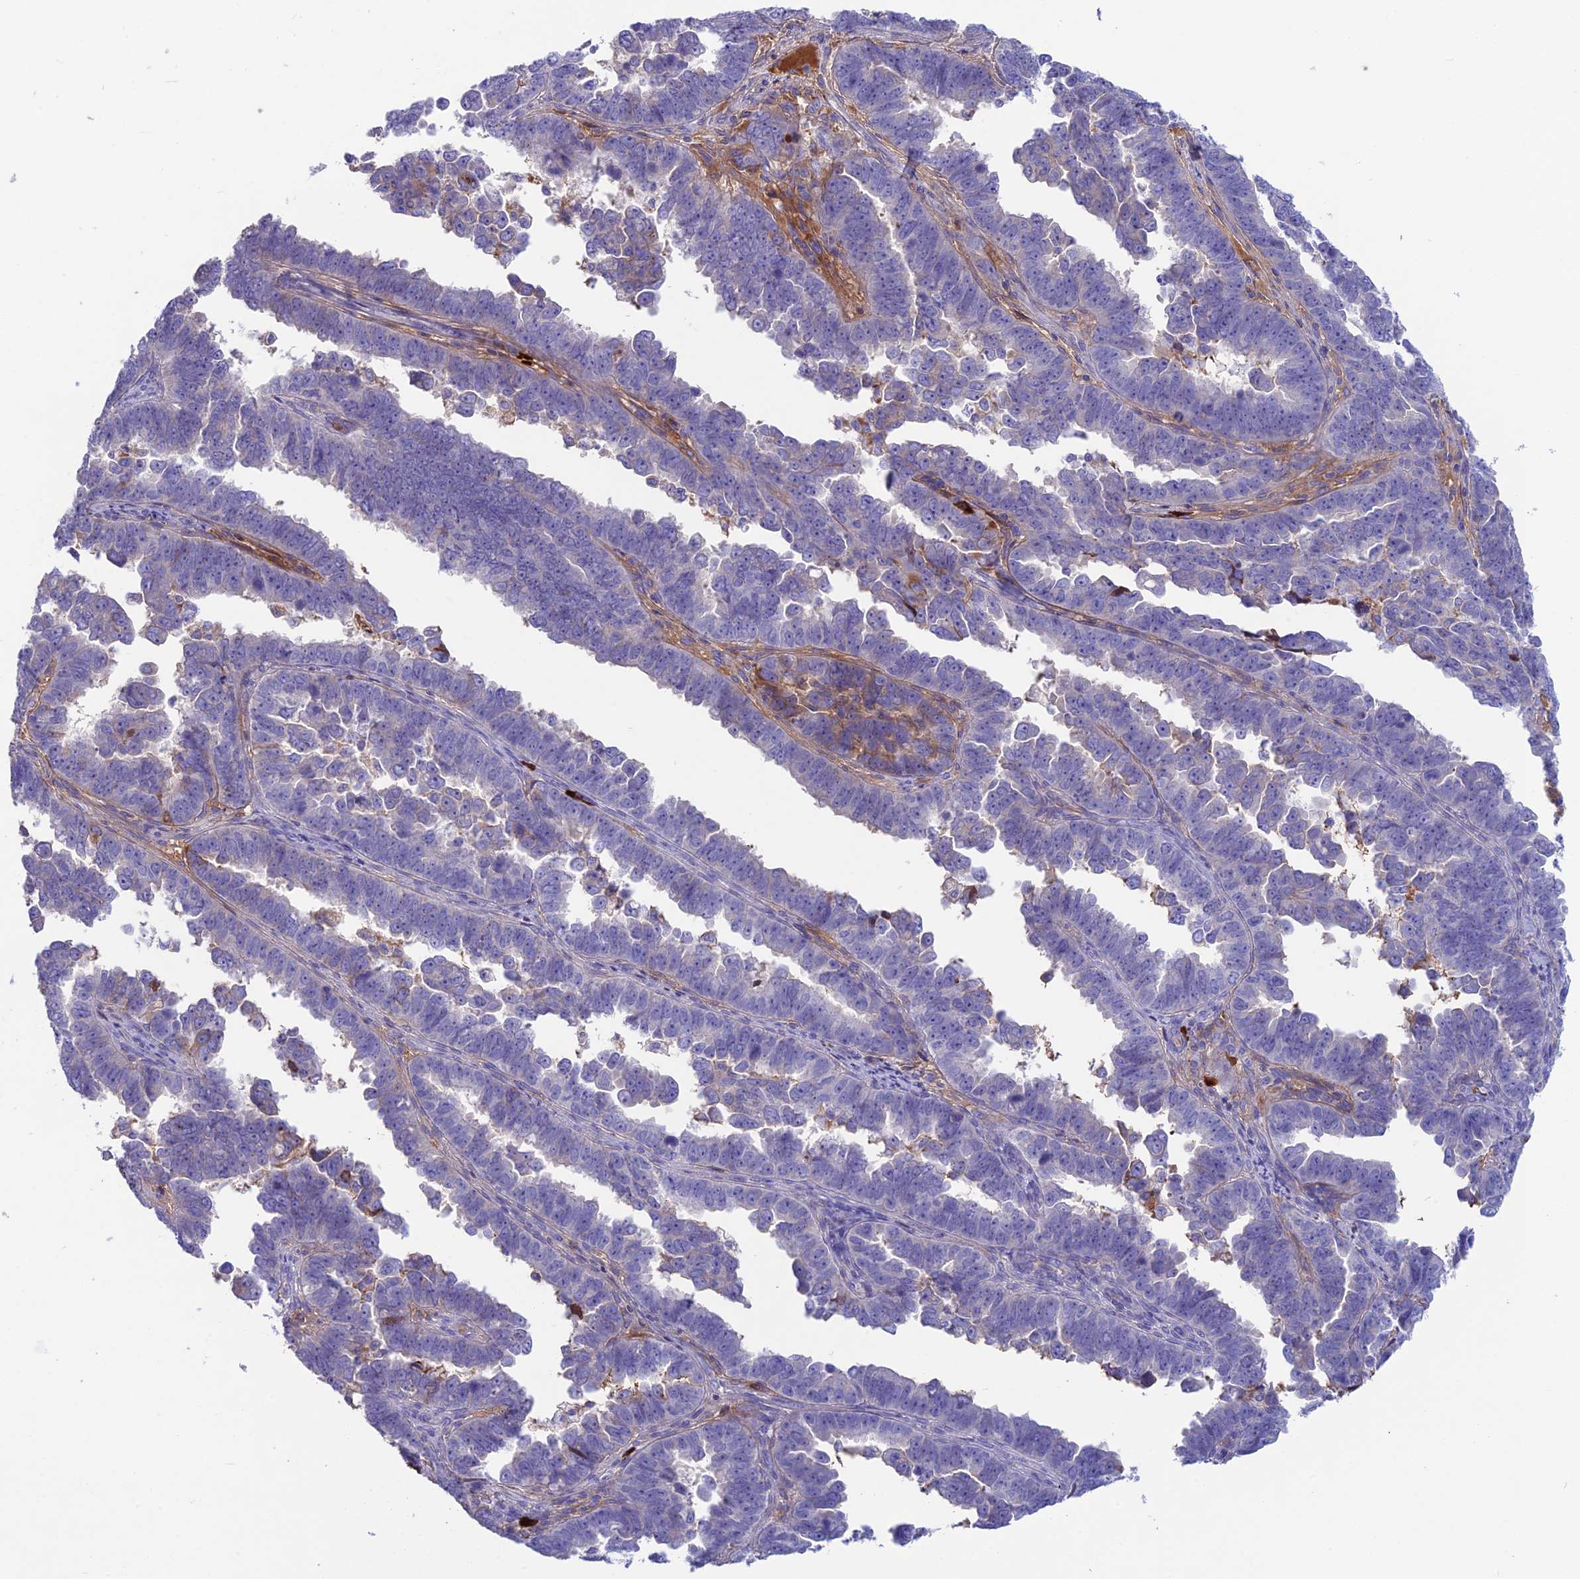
{"staining": {"intensity": "negative", "quantity": "none", "location": "none"}, "tissue": "endometrial cancer", "cell_type": "Tumor cells", "image_type": "cancer", "snomed": [{"axis": "morphology", "description": "Adenocarcinoma, NOS"}, {"axis": "topography", "description": "Endometrium"}], "caption": "Immunohistochemistry histopathology image of neoplastic tissue: endometrial adenocarcinoma stained with DAB (3,3'-diaminobenzidine) shows no significant protein positivity in tumor cells.", "gene": "SNAP91", "patient": {"sex": "female", "age": 75}}